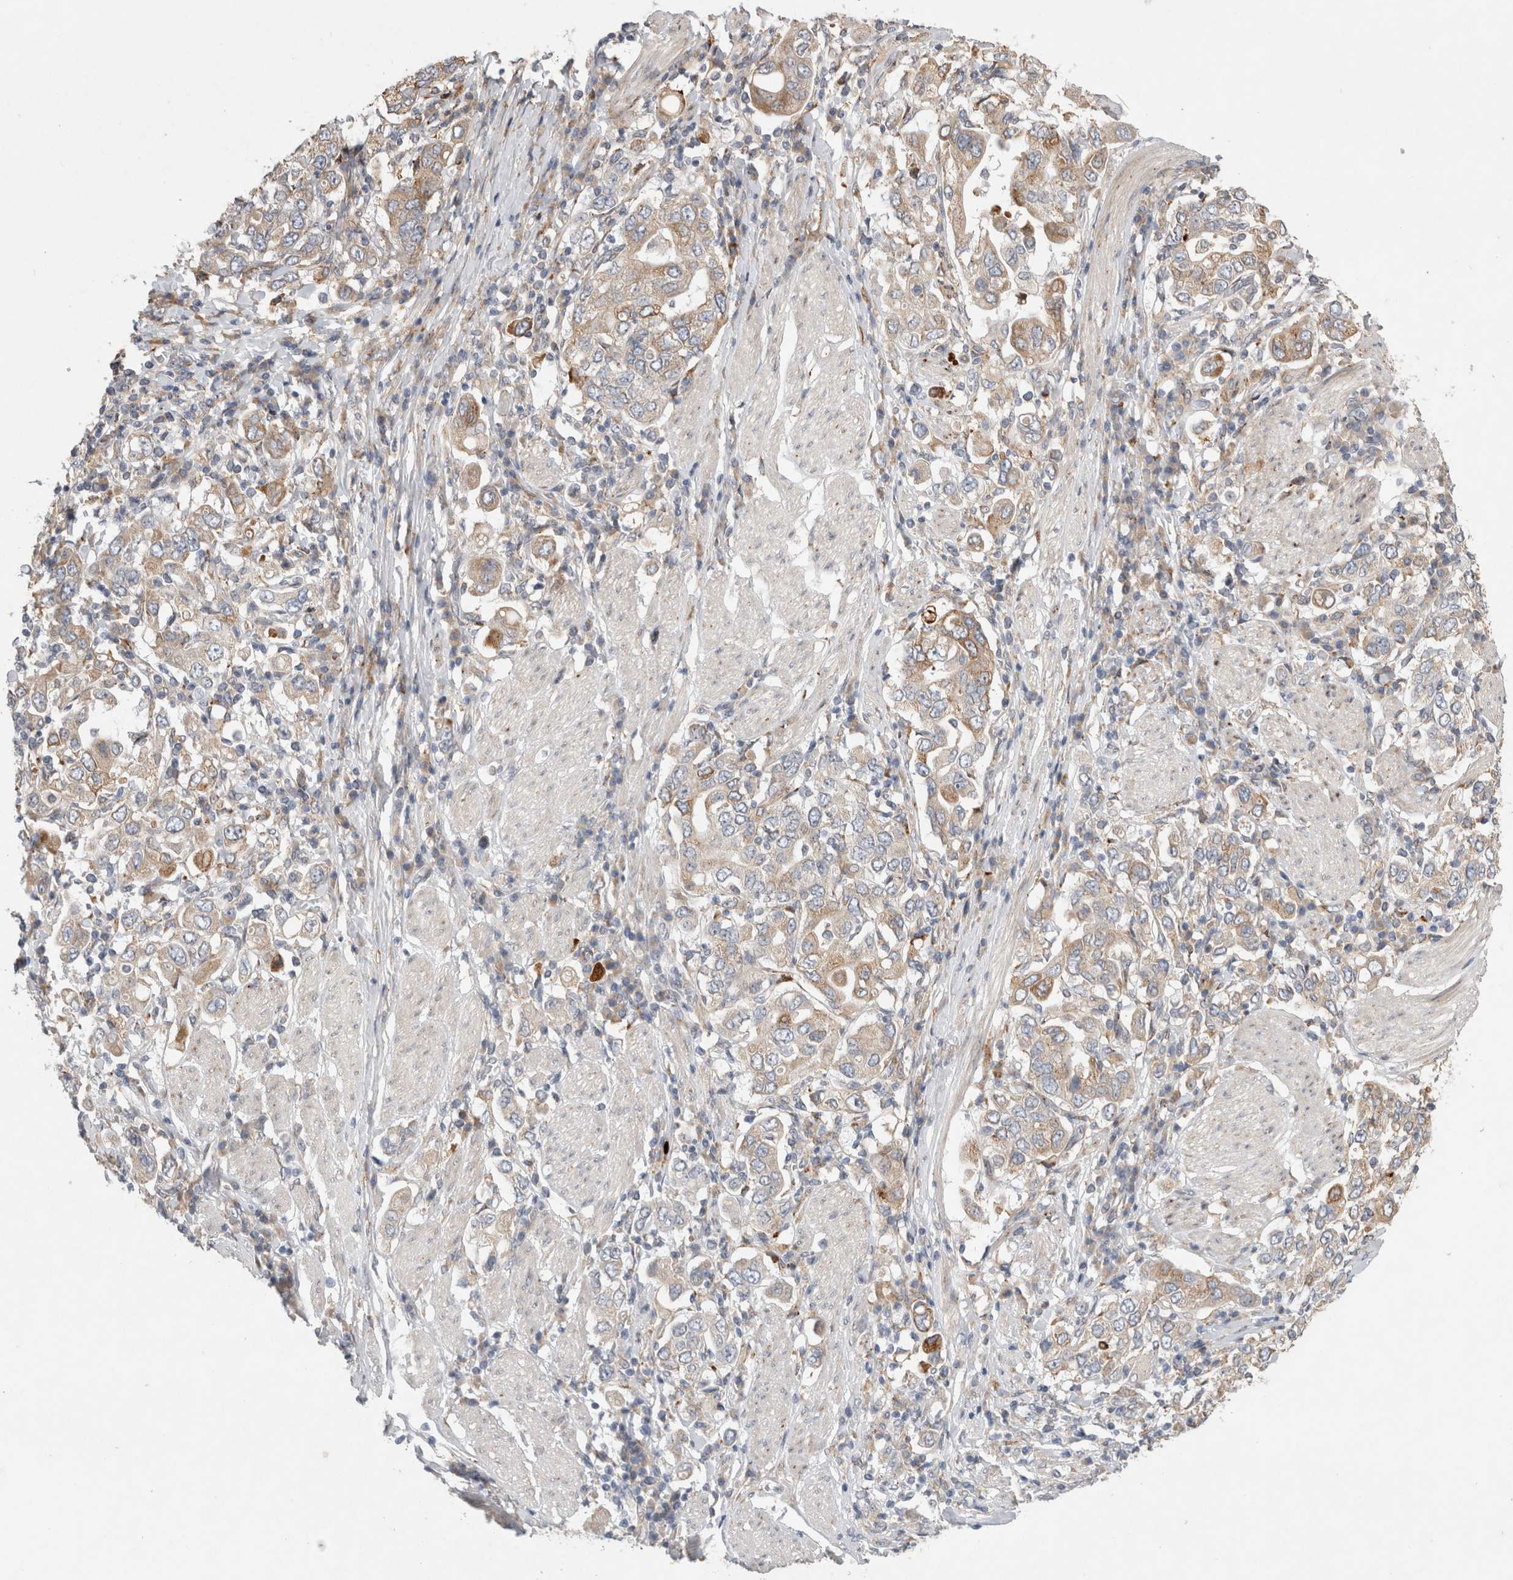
{"staining": {"intensity": "moderate", "quantity": "<25%", "location": "cytoplasmic/membranous"}, "tissue": "stomach cancer", "cell_type": "Tumor cells", "image_type": "cancer", "snomed": [{"axis": "morphology", "description": "Adenocarcinoma, NOS"}, {"axis": "topography", "description": "Stomach, upper"}], "caption": "Tumor cells exhibit low levels of moderate cytoplasmic/membranous staining in approximately <25% of cells in human stomach adenocarcinoma.", "gene": "TRMT9B", "patient": {"sex": "male", "age": 62}}